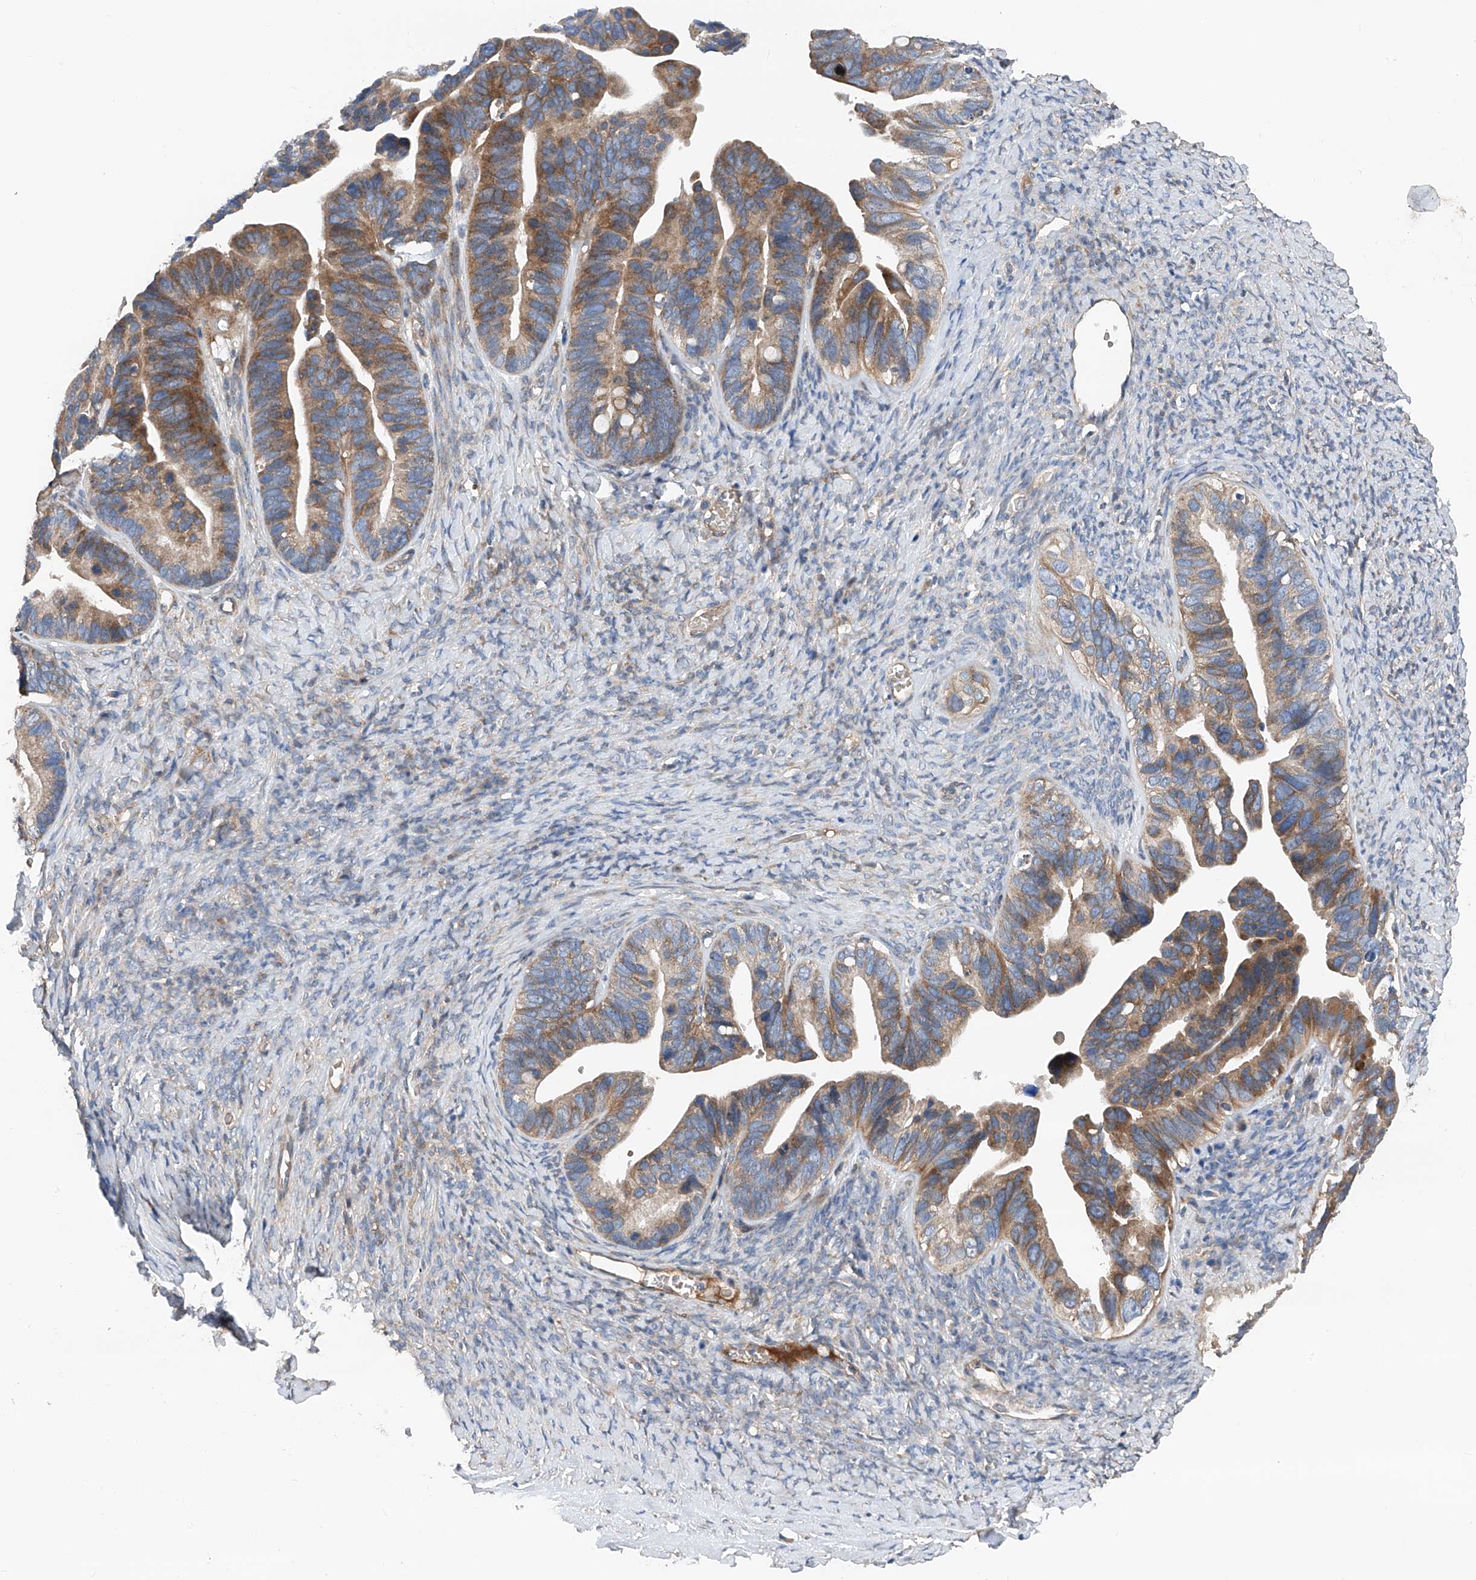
{"staining": {"intensity": "moderate", "quantity": ">75%", "location": "cytoplasmic/membranous"}, "tissue": "ovarian cancer", "cell_type": "Tumor cells", "image_type": "cancer", "snomed": [{"axis": "morphology", "description": "Cystadenocarcinoma, serous, NOS"}, {"axis": "topography", "description": "Ovary"}], "caption": "Serous cystadenocarcinoma (ovarian) stained for a protein reveals moderate cytoplasmic/membranous positivity in tumor cells.", "gene": "PTK2", "patient": {"sex": "female", "age": 56}}